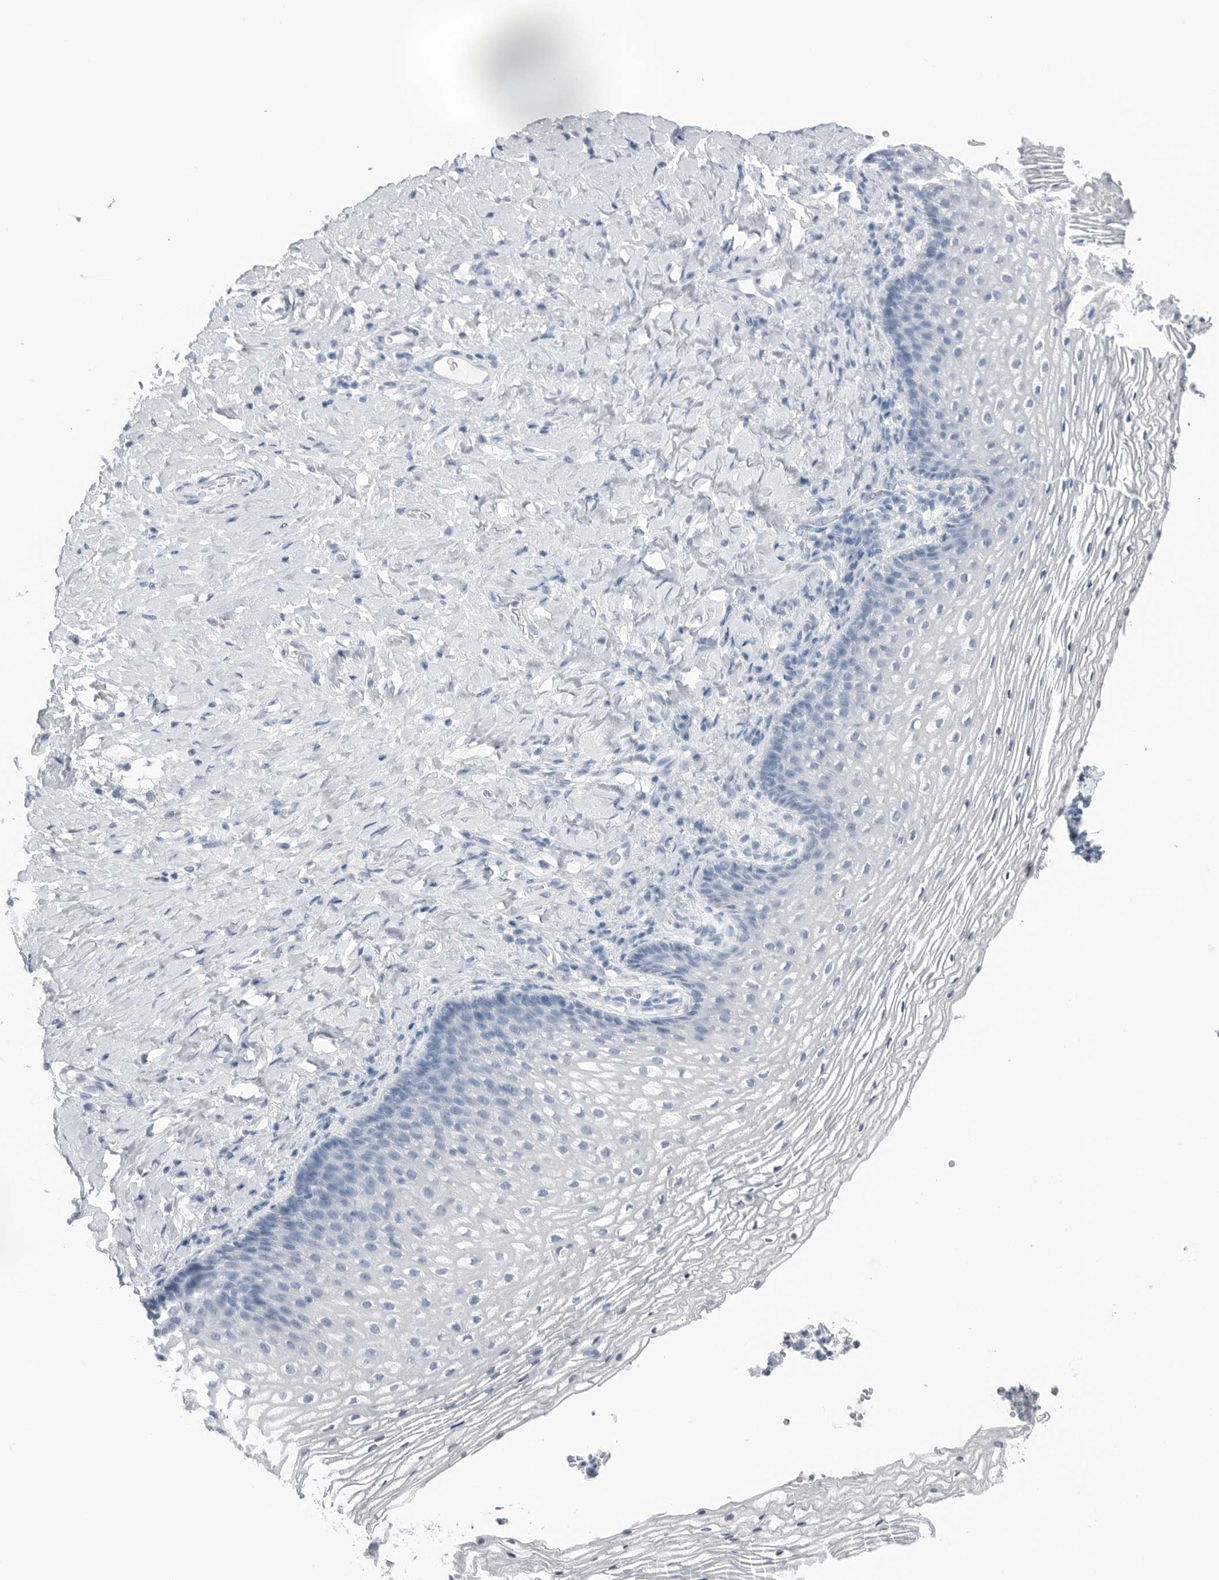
{"staining": {"intensity": "negative", "quantity": "none", "location": "none"}, "tissue": "vagina", "cell_type": "Squamous epithelial cells", "image_type": "normal", "snomed": [{"axis": "morphology", "description": "Normal tissue, NOS"}, {"axis": "topography", "description": "Vagina"}], "caption": "Immunohistochemistry (IHC) photomicrograph of benign human vagina stained for a protein (brown), which displays no staining in squamous epithelial cells.", "gene": "ABHD12", "patient": {"sex": "female", "age": 60}}